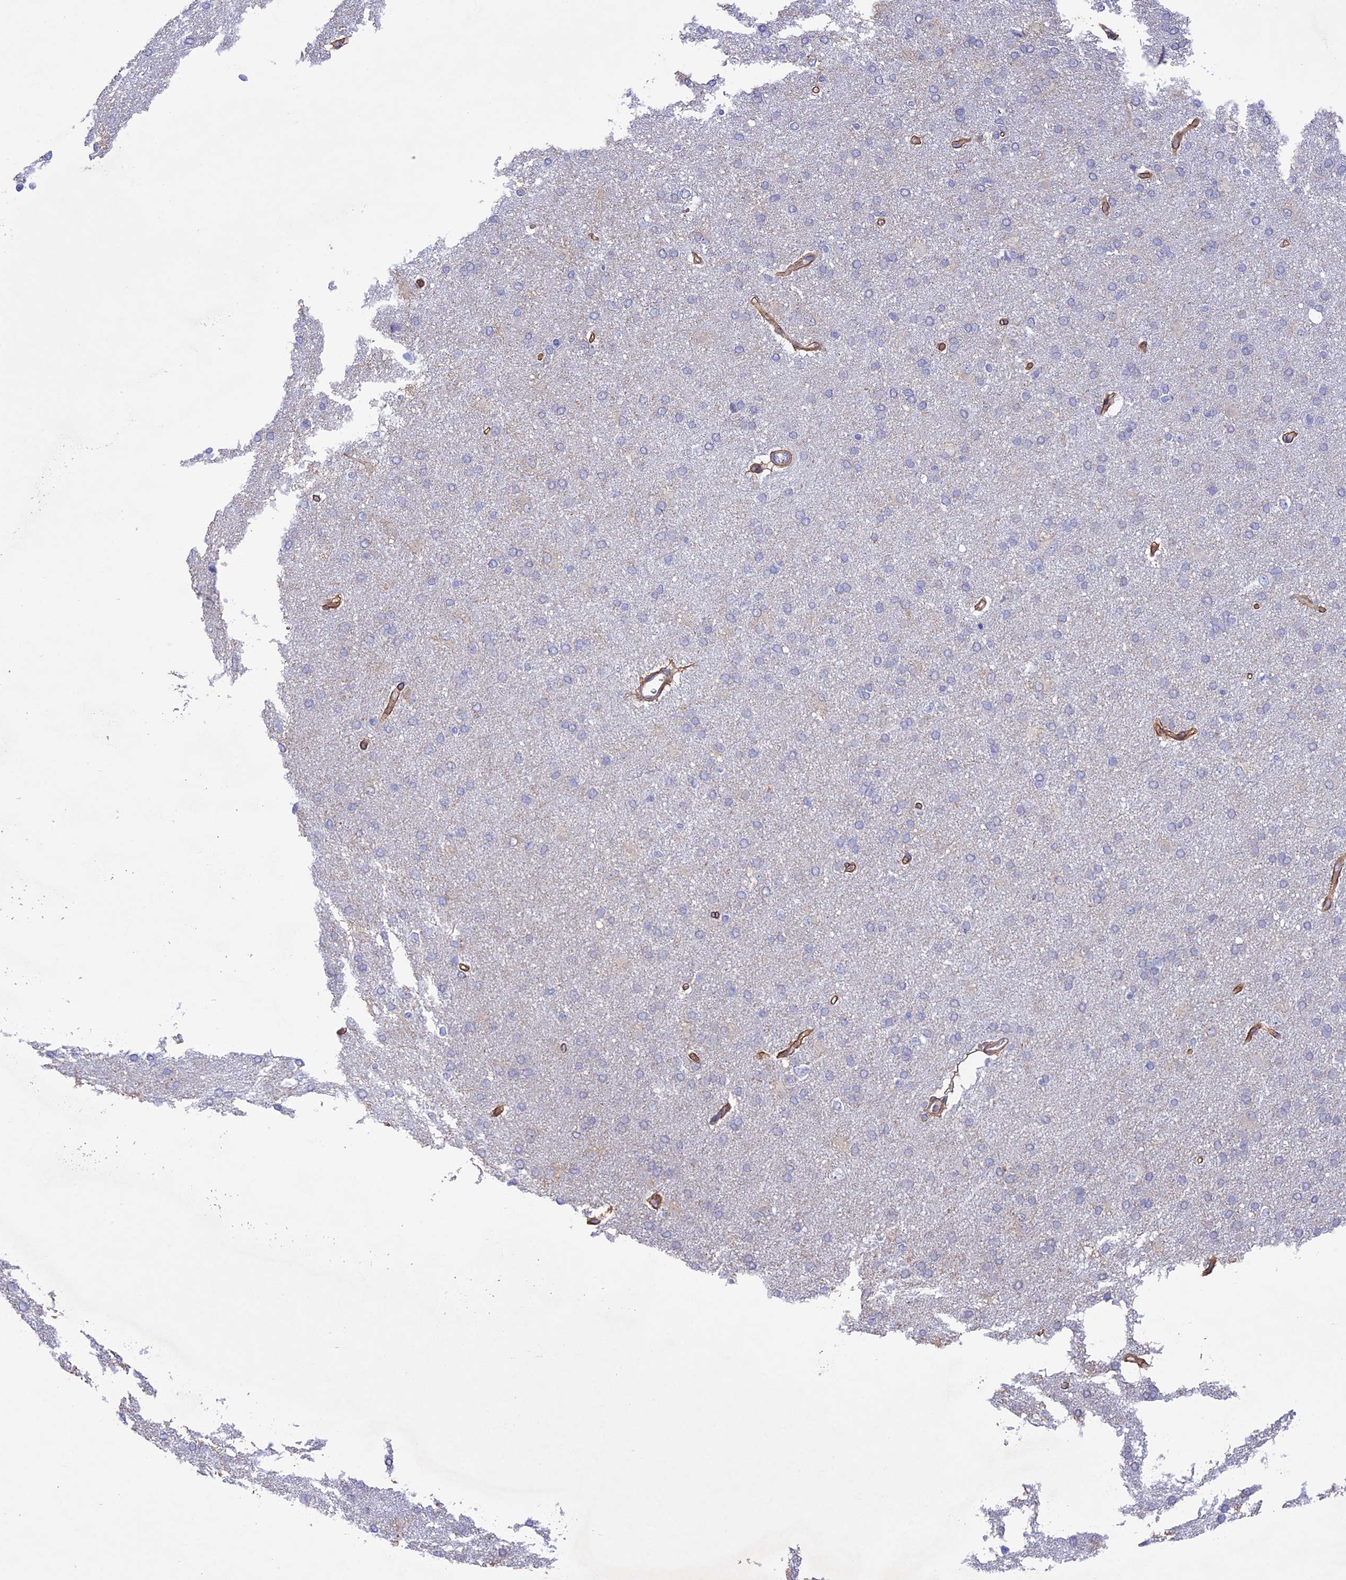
{"staining": {"intensity": "strong", "quantity": ">75%", "location": "cytoplasmic/membranous"}, "tissue": "cerebral cortex", "cell_type": "Endothelial cells", "image_type": "normal", "snomed": [{"axis": "morphology", "description": "Normal tissue, NOS"}, {"axis": "topography", "description": "Cerebral cortex"}], "caption": "The image reveals staining of unremarkable cerebral cortex, revealing strong cytoplasmic/membranous protein staining (brown color) within endothelial cells. The staining is performed using DAB (3,3'-diaminobenzidine) brown chromogen to label protein expression. The nuclei are counter-stained blue using hematoxylin.", "gene": "TNS1", "patient": {"sex": "male", "age": 62}}